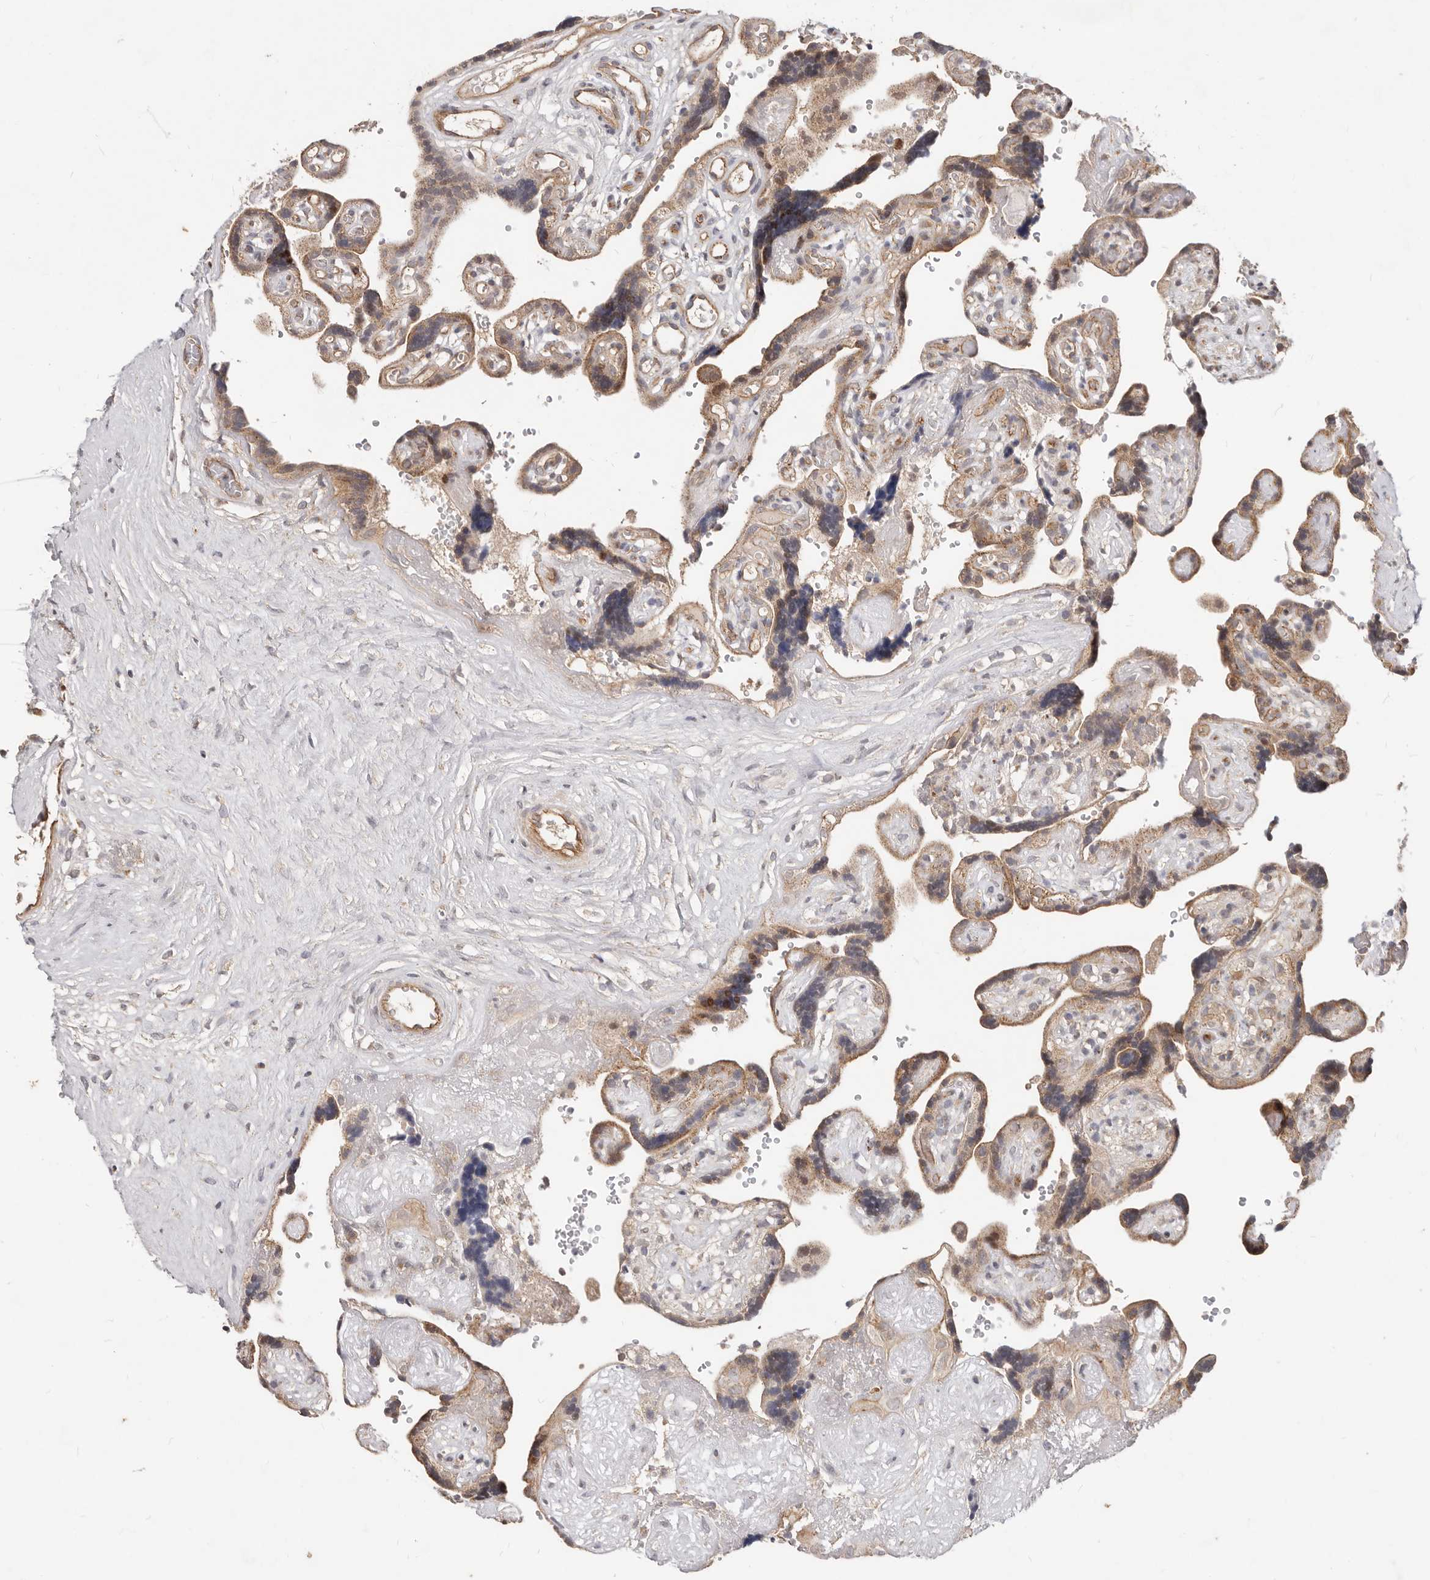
{"staining": {"intensity": "moderate", "quantity": ">75%", "location": "cytoplasmic/membranous"}, "tissue": "placenta", "cell_type": "Decidual cells", "image_type": "normal", "snomed": [{"axis": "morphology", "description": "Normal tissue, NOS"}, {"axis": "topography", "description": "Placenta"}], "caption": "Immunohistochemistry histopathology image of unremarkable human placenta stained for a protein (brown), which exhibits medium levels of moderate cytoplasmic/membranous staining in about >75% of decidual cells.", "gene": "USP49", "patient": {"sex": "female", "age": 30}}